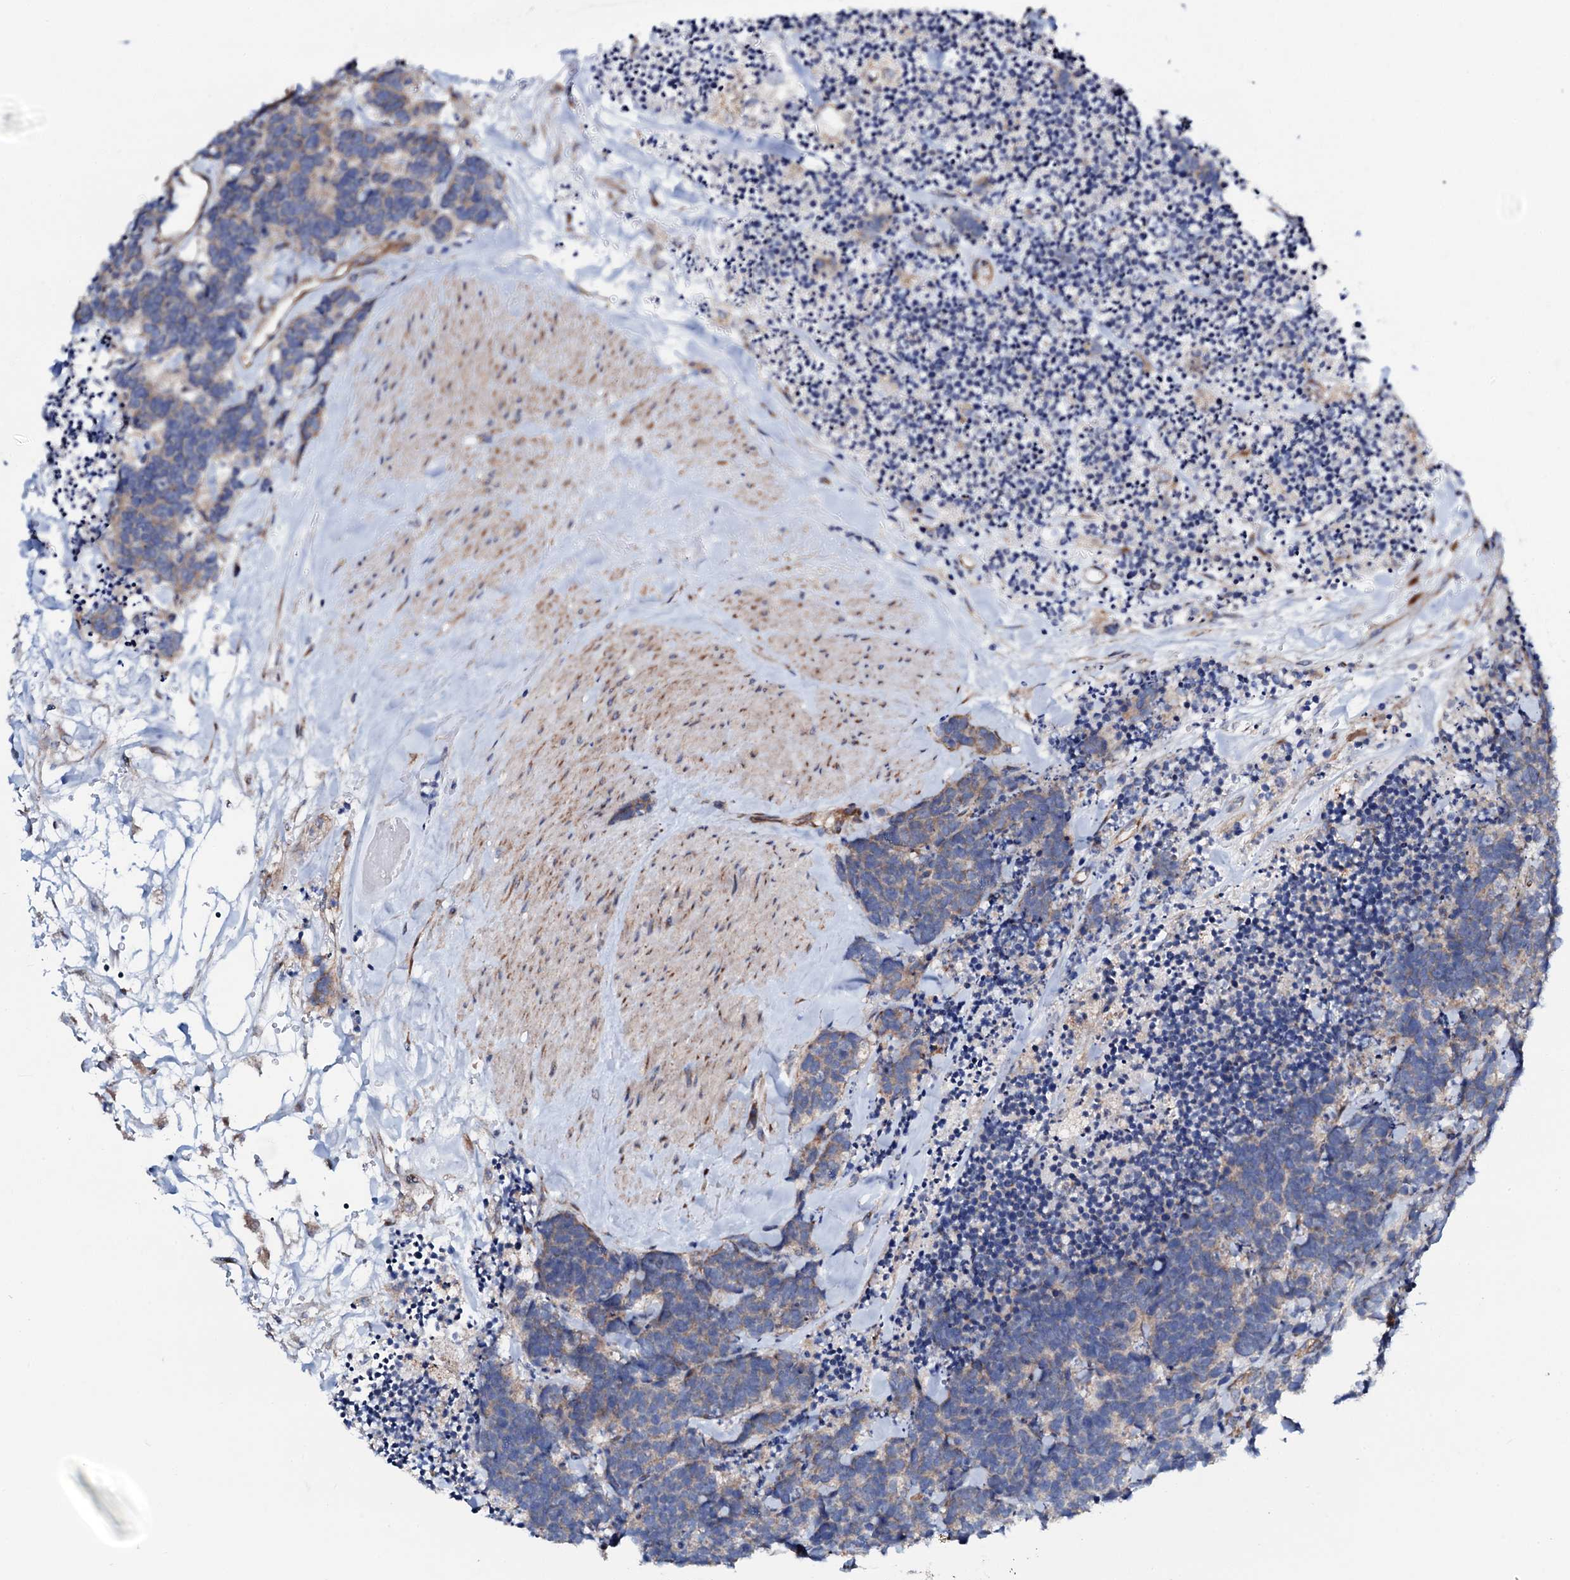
{"staining": {"intensity": "weak", "quantity": "25%-75%", "location": "cytoplasmic/membranous"}, "tissue": "carcinoid", "cell_type": "Tumor cells", "image_type": "cancer", "snomed": [{"axis": "morphology", "description": "Carcinoma, NOS"}, {"axis": "morphology", "description": "Carcinoid, malignant, NOS"}, {"axis": "topography", "description": "Urinary bladder"}], "caption": "This is an image of immunohistochemistry (IHC) staining of carcinoid, which shows weak expression in the cytoplasmic/membranous of tumor cells.", "gene": "STARD13", "patient": {"sex": "male", "age": 57}}